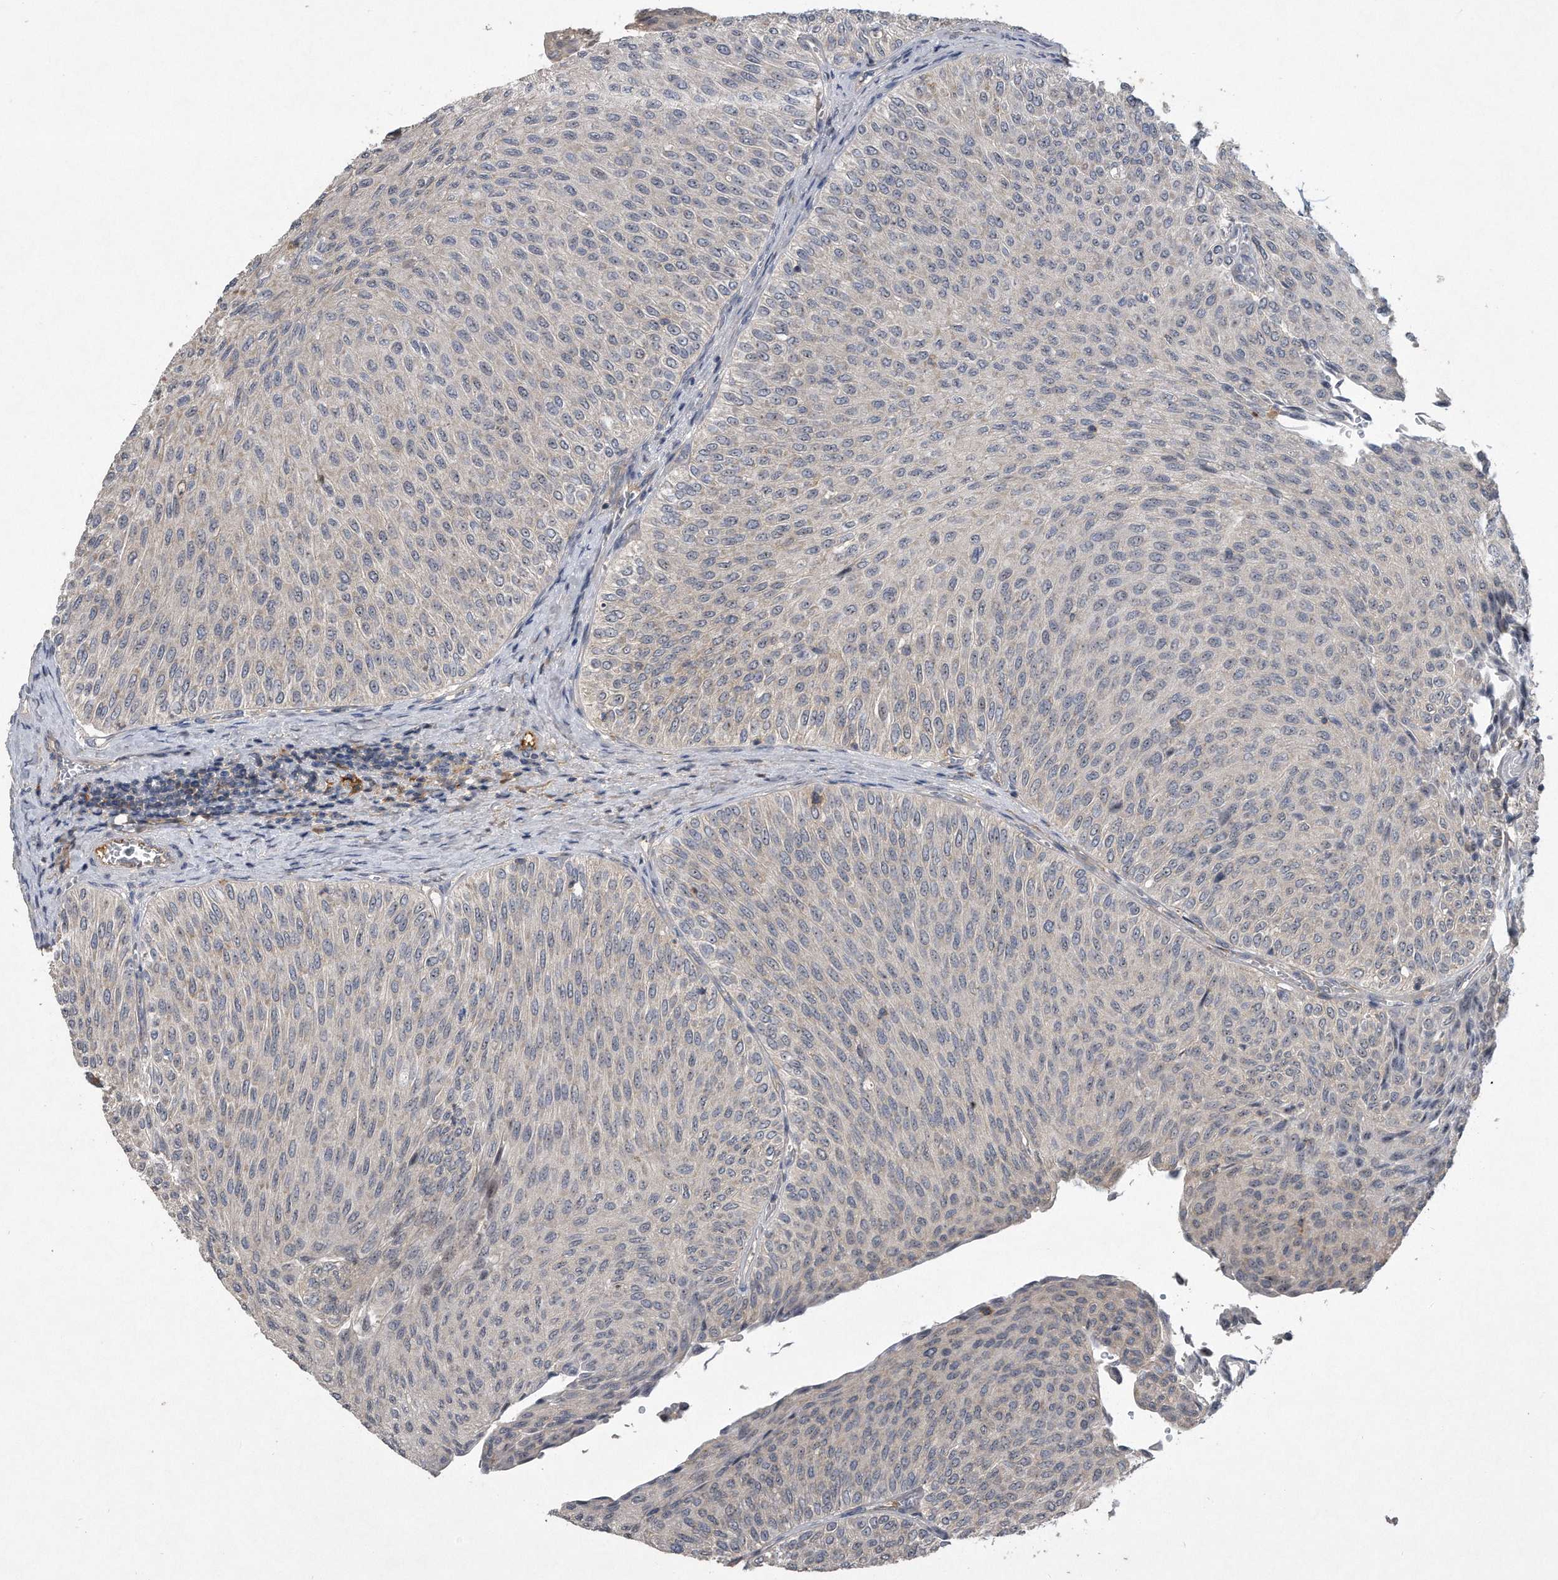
{"staining": {"intensity": "negative", "quantity": "none", "location": "none"}, "tissue": "urothelial cancer", "cell_type": "Tumor cells", "image_type": "cancer", "snomed": [{"axis": "morphology", "description": "Urothelial carcinoma, Low grade"}, {"axis": "topography", "description": "Urinary bladder"}], "caption": "A photomicrograph of low-grade urothelial carcinoma stained for a protein displays no brown staining in tumor cells. (Brightfield microscopy of DAB immunohistochemistry (IHC) at high magnification).", "gene": "PGBD2", "patient": {"sex": "male", "age": 78}}